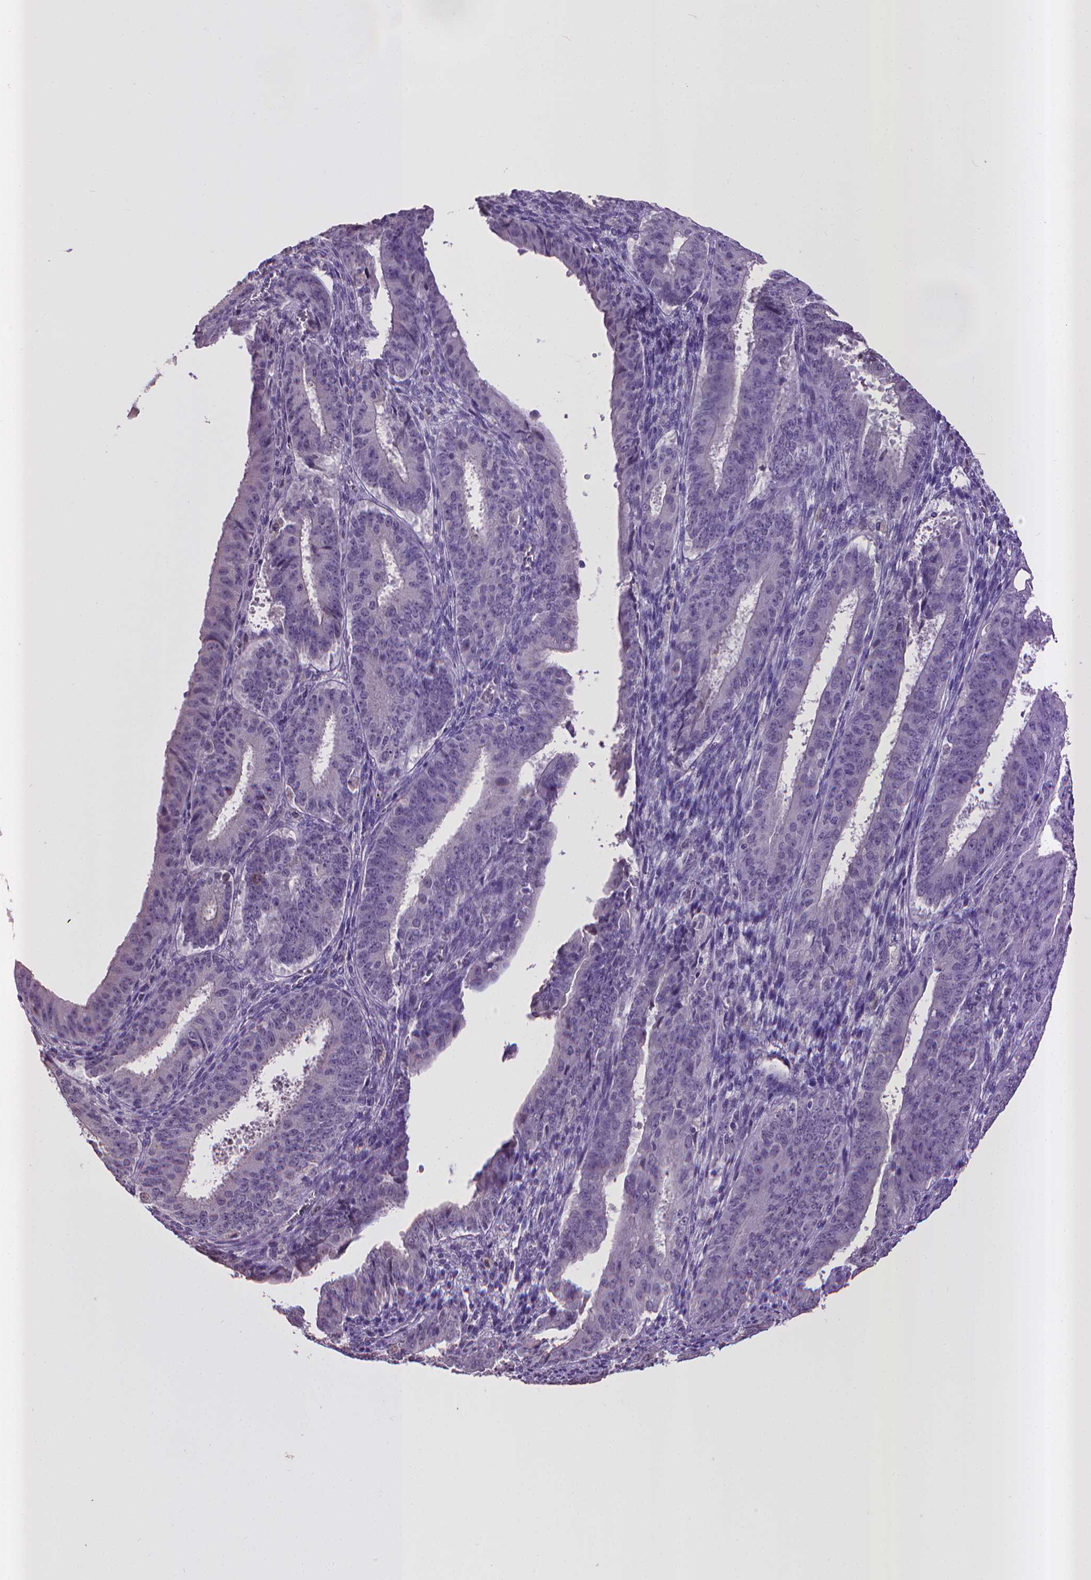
{"staining": {"intensity": "negative", "quantity": "none", "location": "none"}, "tissue": "ovarian cancer", "cell_type": "Tumor cells", "image_type": "cancer", "snomed": [{"axis": "morphology", "description": "Carcinoma, endometroid"}, {"axis": "topography", "description": "Ovary"}], "caption": "This is an IHC histopathology image of ovarian cancer (endometroid carcinoma). There is no positivity in tumor cells.", "gene": "CPM", "patient": {"sex": "female", "age": 42}}